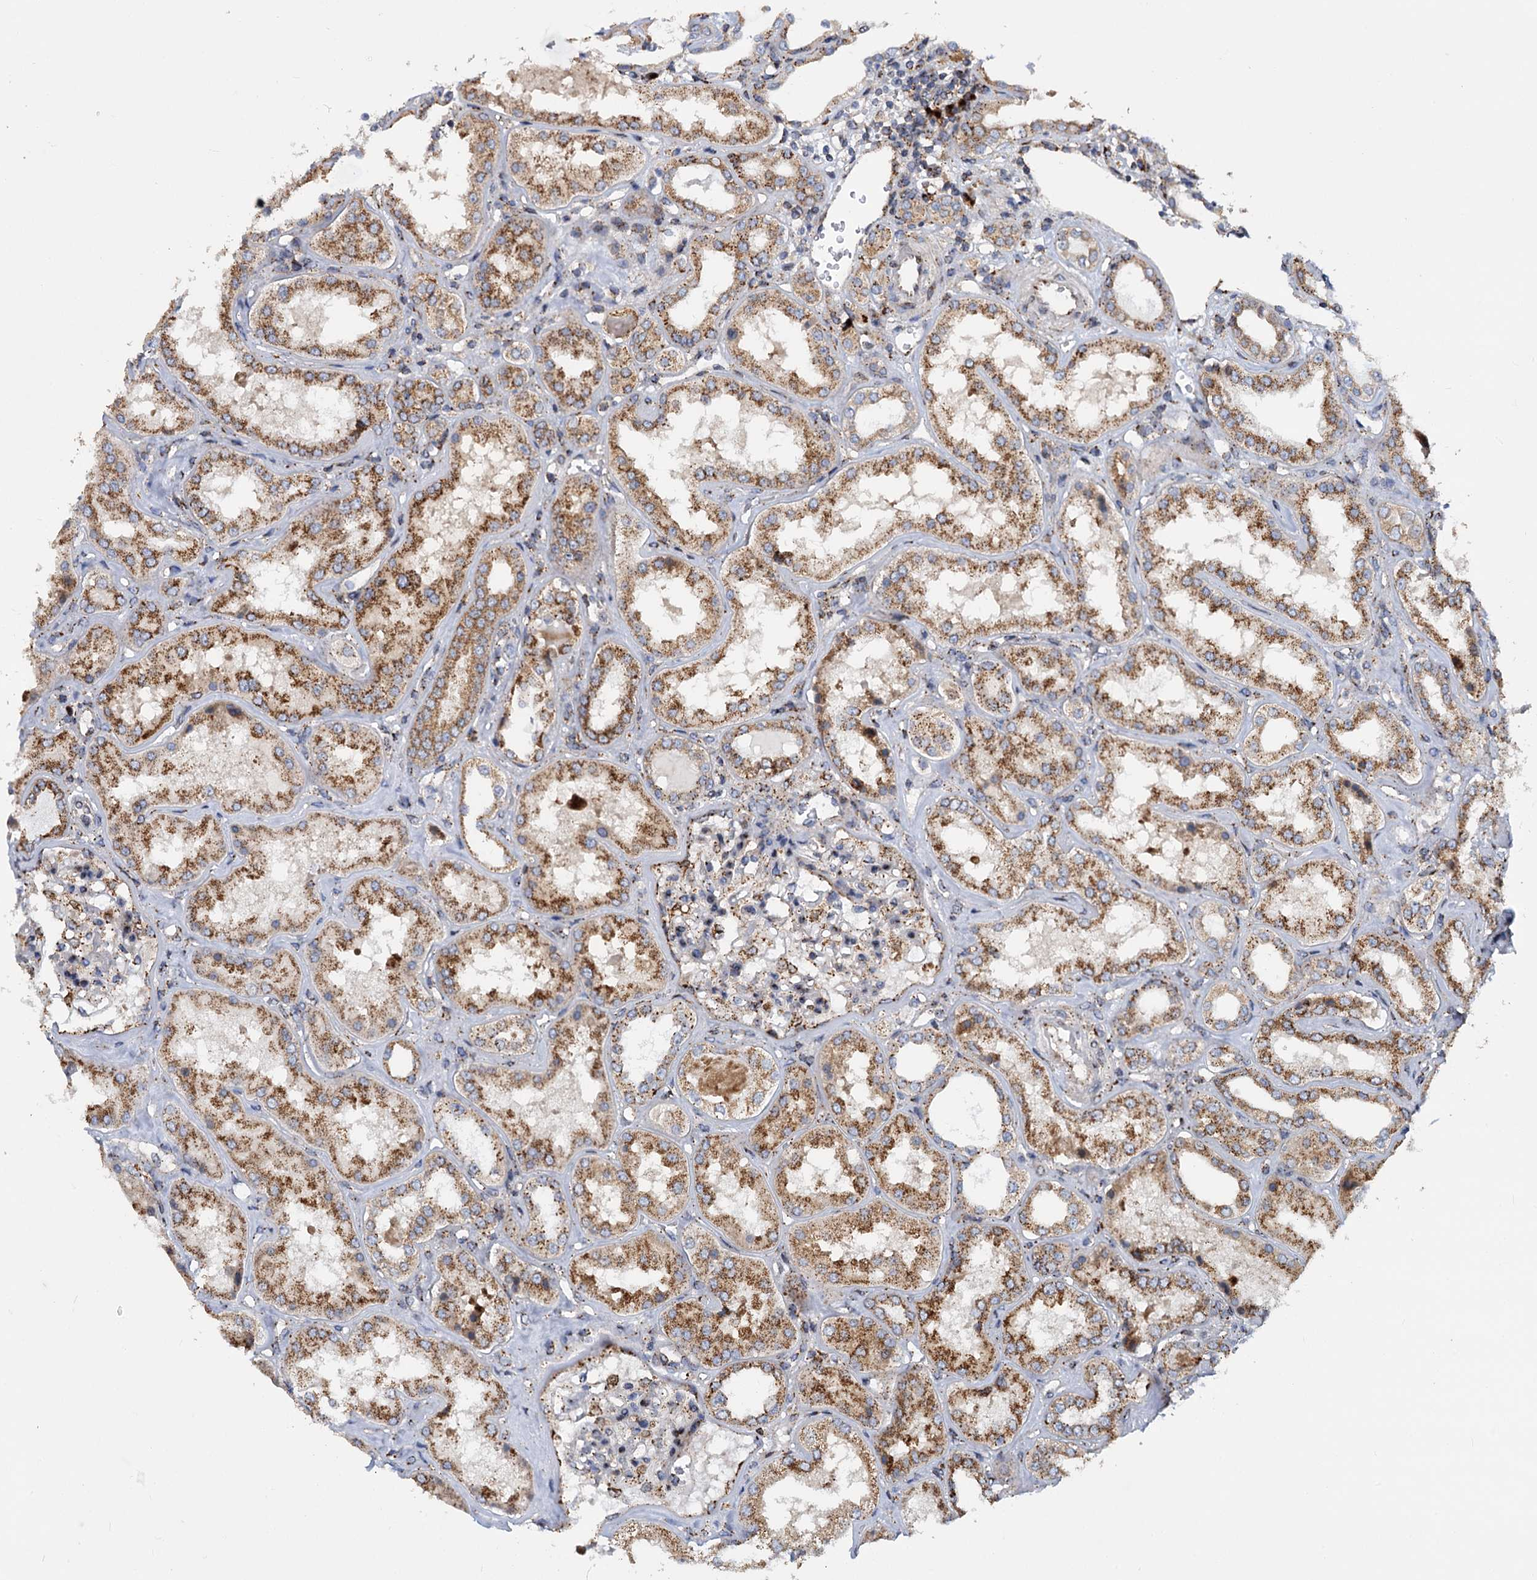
{"staining": {"intensity": "moderate", "quantity": "25%-75%", "location": "cytoplasmic/membranous"}, "tissue": "kidney", "cell_type": "Cells in glomeruli", "image_type": "normal", "snomed": [{"axis": "morphology", "description": "Normal tissue, NOS"}, {"axis": "topography", "description": "Kidney"}], "caption": "IHC micrograph of unremarkable kidney: human kidney stained using IHC reveals medium levels of moderate protein expression localized specifically in the cytoplasmic/membranous of cells in glomeruli, appearing as a cytoplasmic/membranous brown color.", "gene": "SUPT20H", "patient": {"sex": "female", "age": 56}}